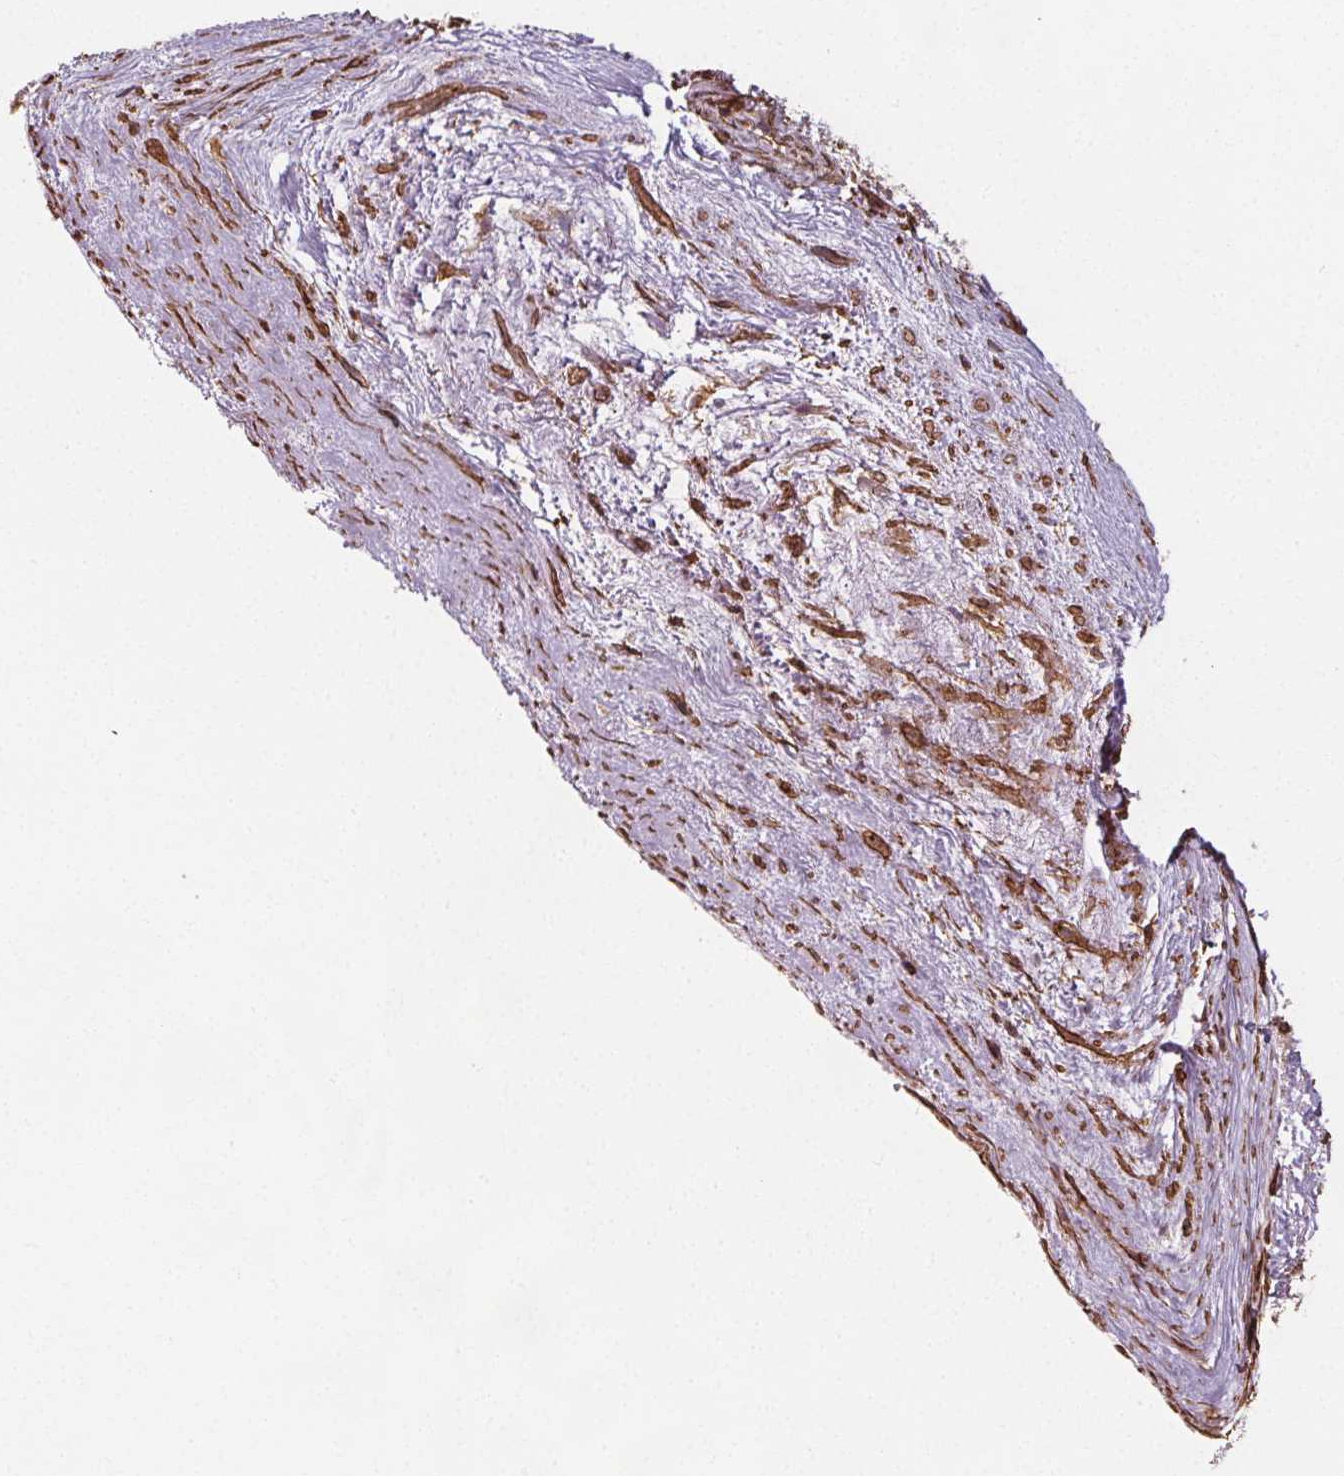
{"staining": {"intensity": "weak", "quantity": "<25%", "location": "nuclear"}, "tissue": "heart muscle", "cell_type": "Cardiomyocytes", "image_type": "normal", "snomed": [{"axis": "morphology", "description": "Normal tissue, NOS"}, {"axis": "topography", "description": "Heart"}], "caption": "DAB immunohistochemical staining of unremarkable heart muscle reveals no significant staining in cardiomyocytes. (DAB (3,3'-diaminobenzidine) IHC with hematoxylin counter stain).", "gene": "HAS1", "patient": {"sex": "male", "age": 62}}